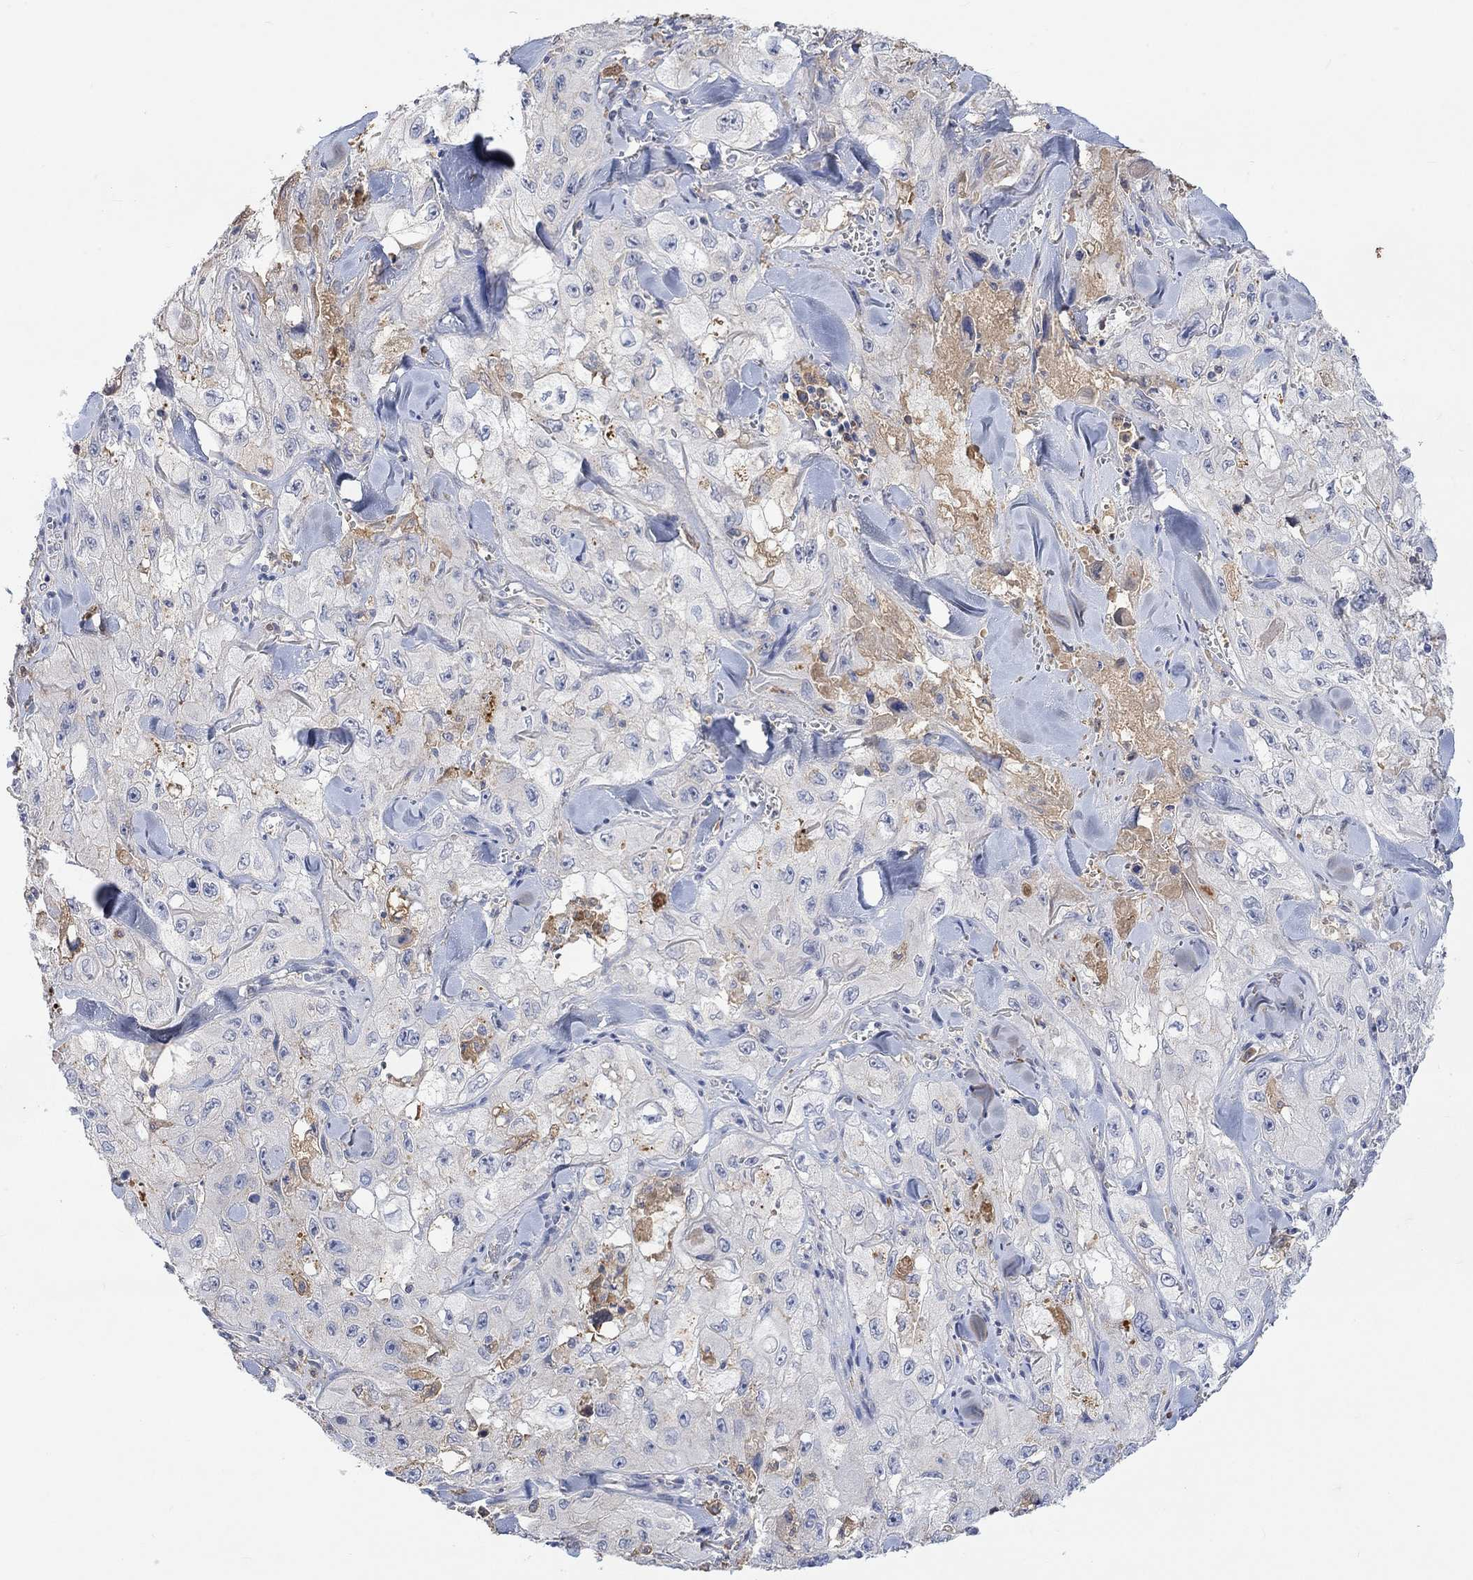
{"staining": {"intensity": "negative", "quantity": "none", "location": "none"}, "tissue": "skin cancer", "cell_type": "Tumor cells", "image_type": "cancer", "snomed": [{"axis": "morphology", "description": "Squamous cell carcinoma, NOS"}, {"axis": "topography", "description": "Skin"}, {"axis": "topography", "description": "Subcutis"}], "caption": "Skin cancer (squamous cell carcinoma) was stained to show a protein in brown. There is no significant expression in tumor cells.", "gene": "MSTN", "patient": {"sex": "male", "age": 73}}